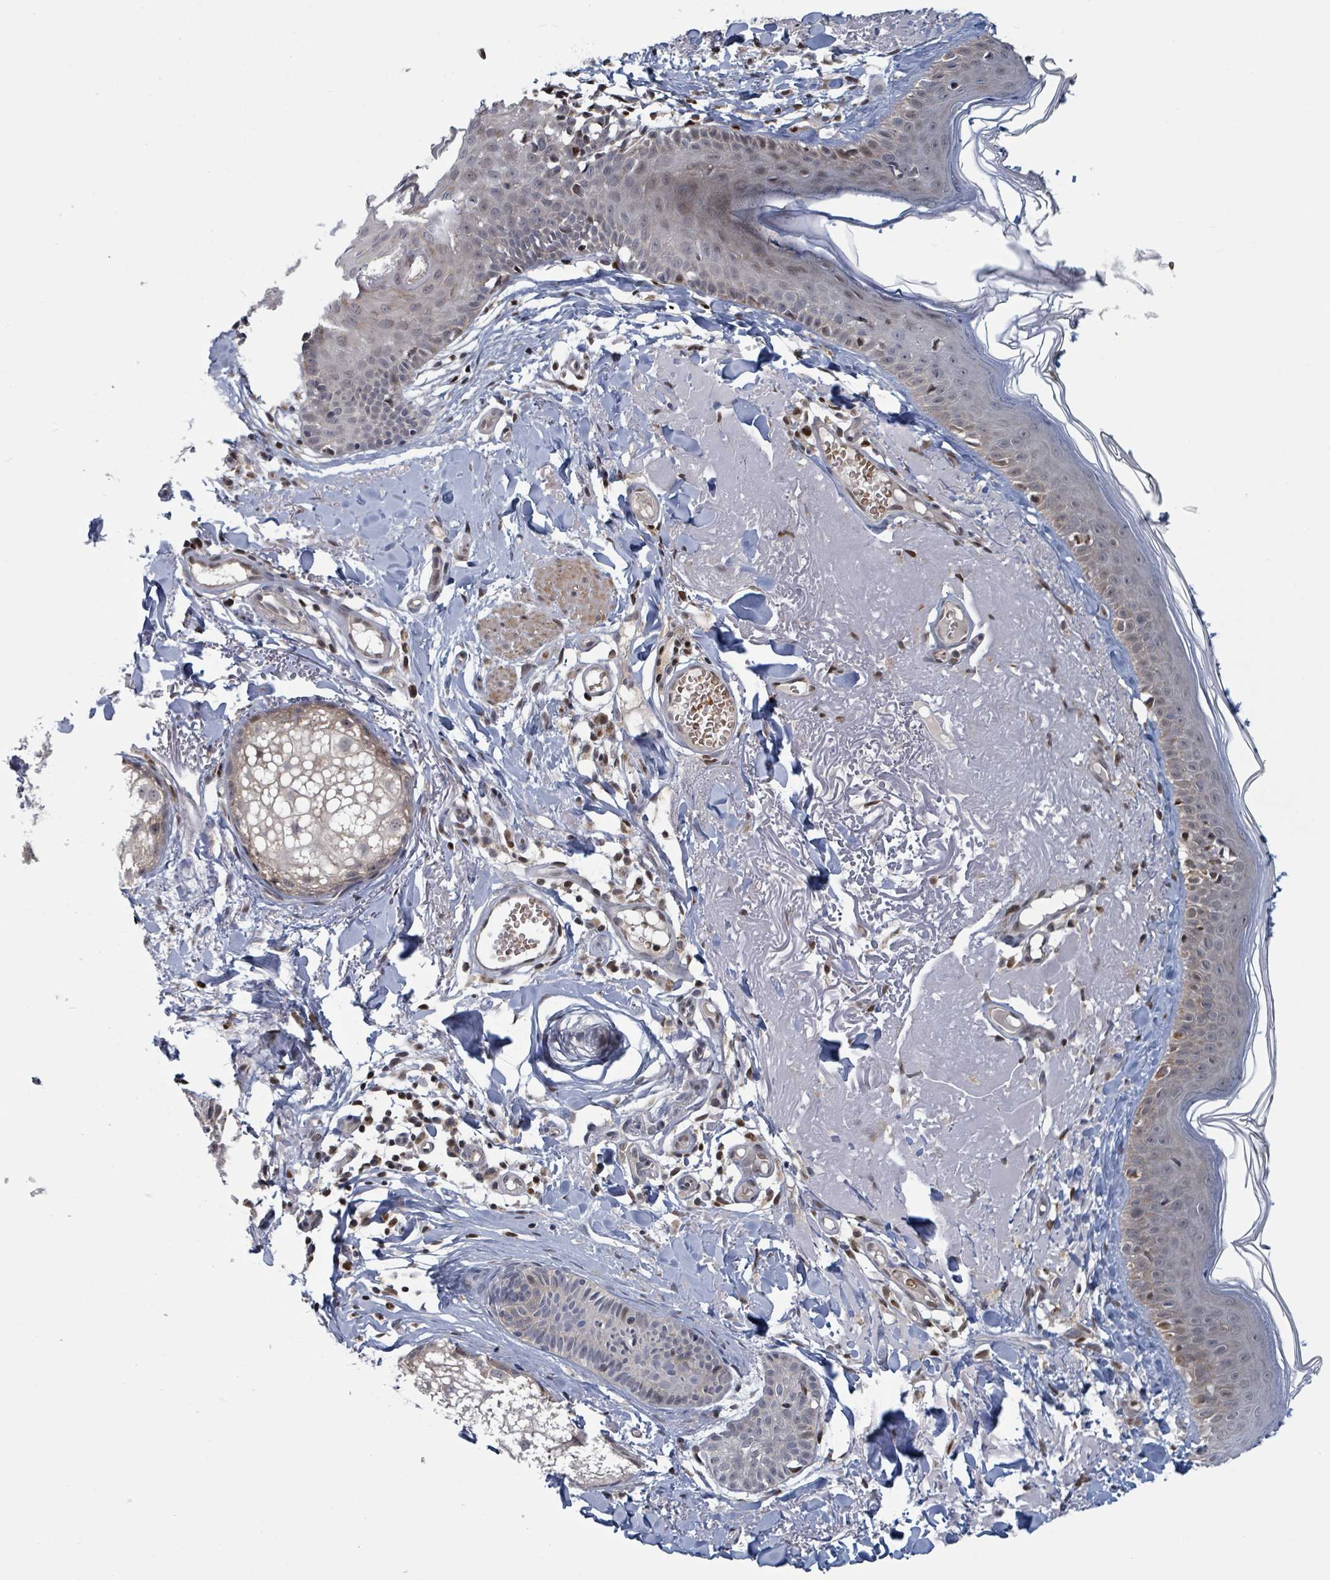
{"staining": {"intensity": "moderate", "quantity": ">75%", "location": "cytoplasmic/membranous"}, "tissue": "skin", "cell_type": "Fibroblasts", "image_type": "normal", "snomed": [{"axis": "morphology", "description": "Normal tissue, NOS"}, {"axis": "morphology", "description": "Malignant melanoma, NOS"}, {"axis": "topography", "description": "Skin"}], "caption": "Fibroblasts reveal medium levels of moderate cytoplasmic/membranous positivity in approximately >75% of cells in normal skin.", "gene": "HIVEP1", "patient": {"sex": "male", "age": 80}}